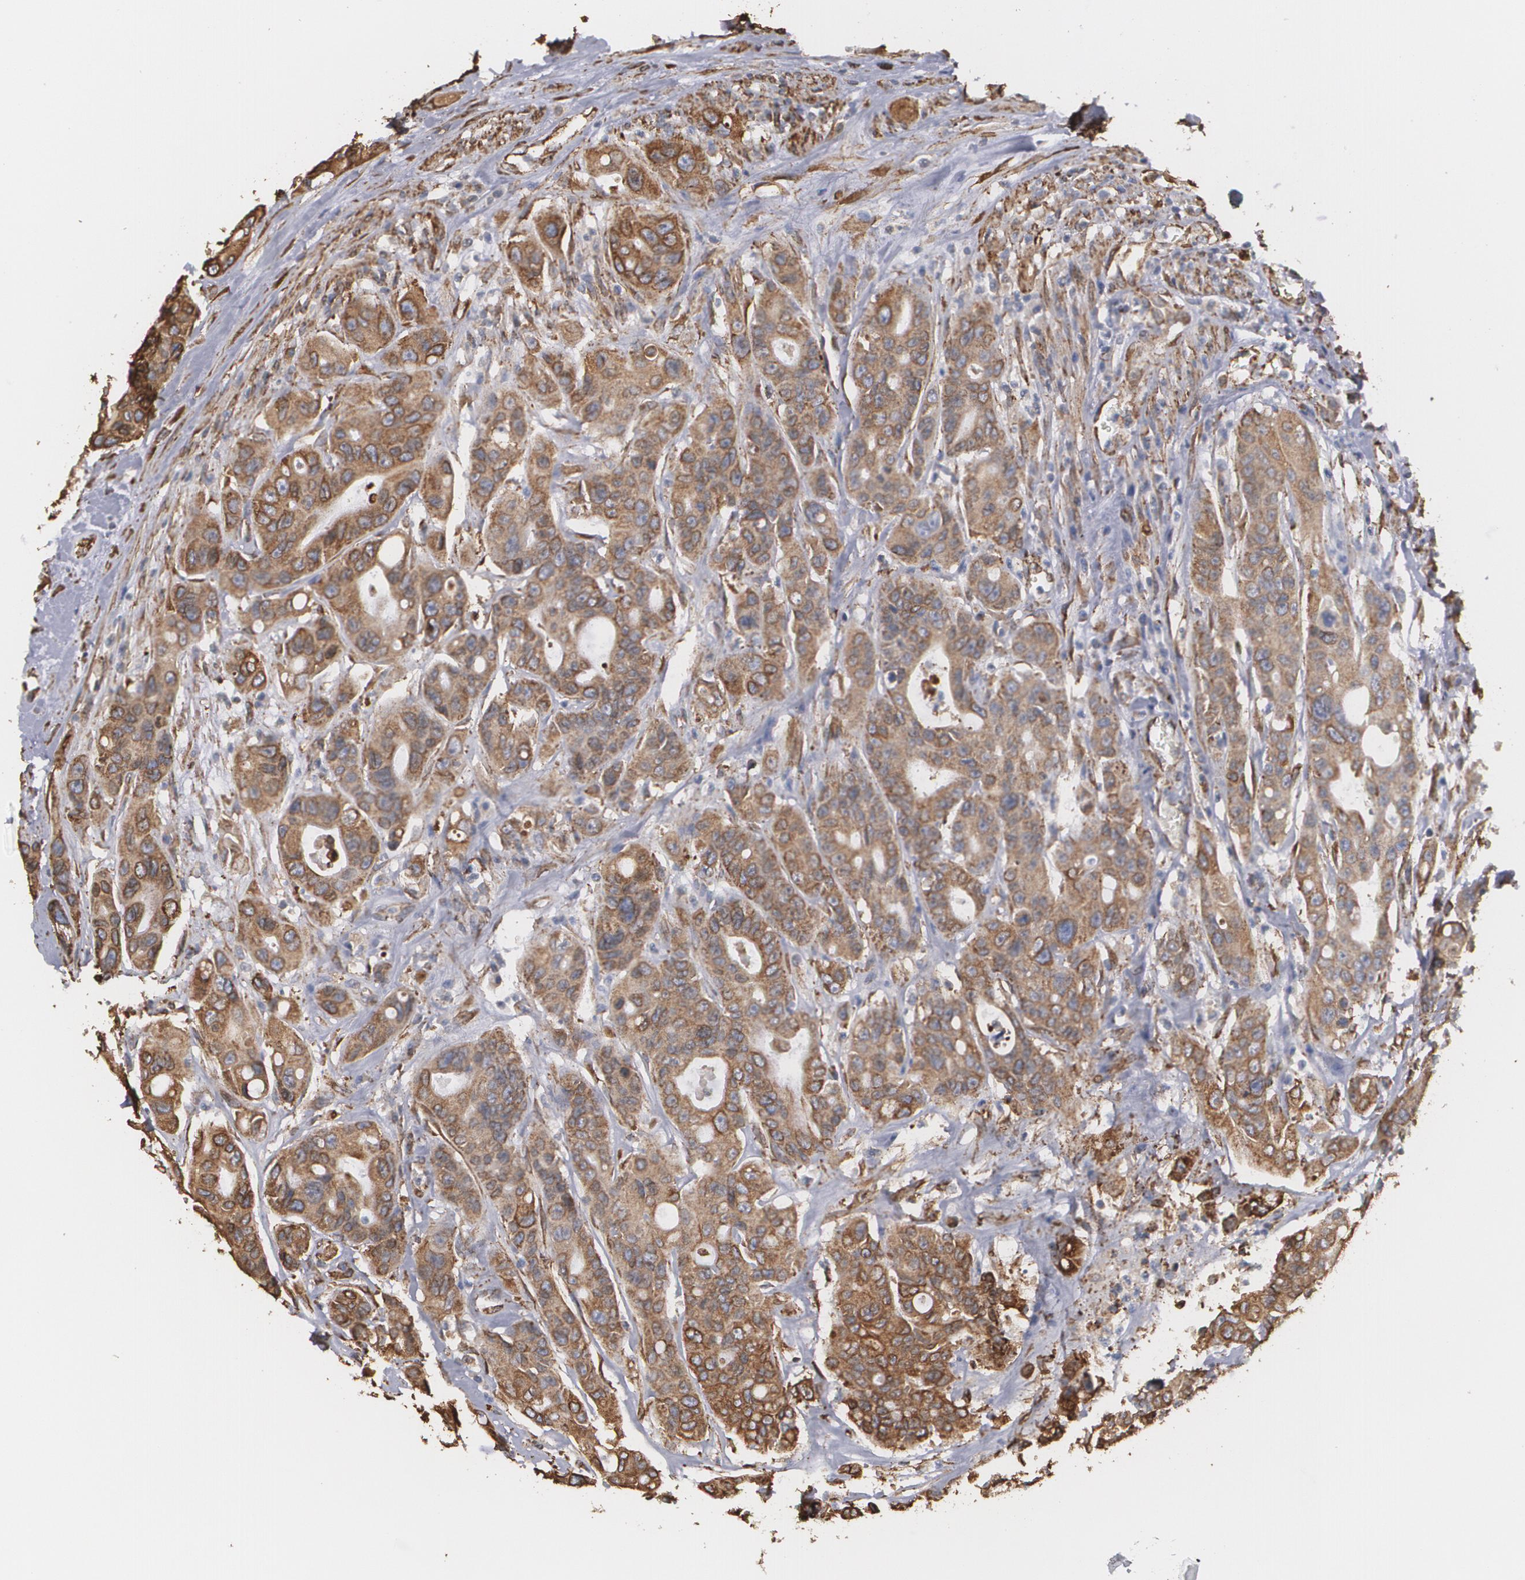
{"staining": {"intensity": "moderate", "quantity": ">75%", "location": "cytoplasmic/membranous"}, "tissue": "colorectal cancer", "cell_type": "Tumor cells", "image_type": "cancer", "snomed": [{"axis": "morphology", "description": "Adenocarcinoma, NOS"}, {"axis": "topography", "description": "Colon"}], "caption": "Immunohistochemistry micrograph of neoplastic tissue: human adenocarcinoma (colorectal) stained using immunohistochemistry displays medium levels of moderate protein expression localized specifically in the cytoplasmic/membranous of tumor cells, appearing as a cytoplasmic/membranous brown color.", "gene": "CYB5R3", "patient": {"sex": "female", "age": 70}}